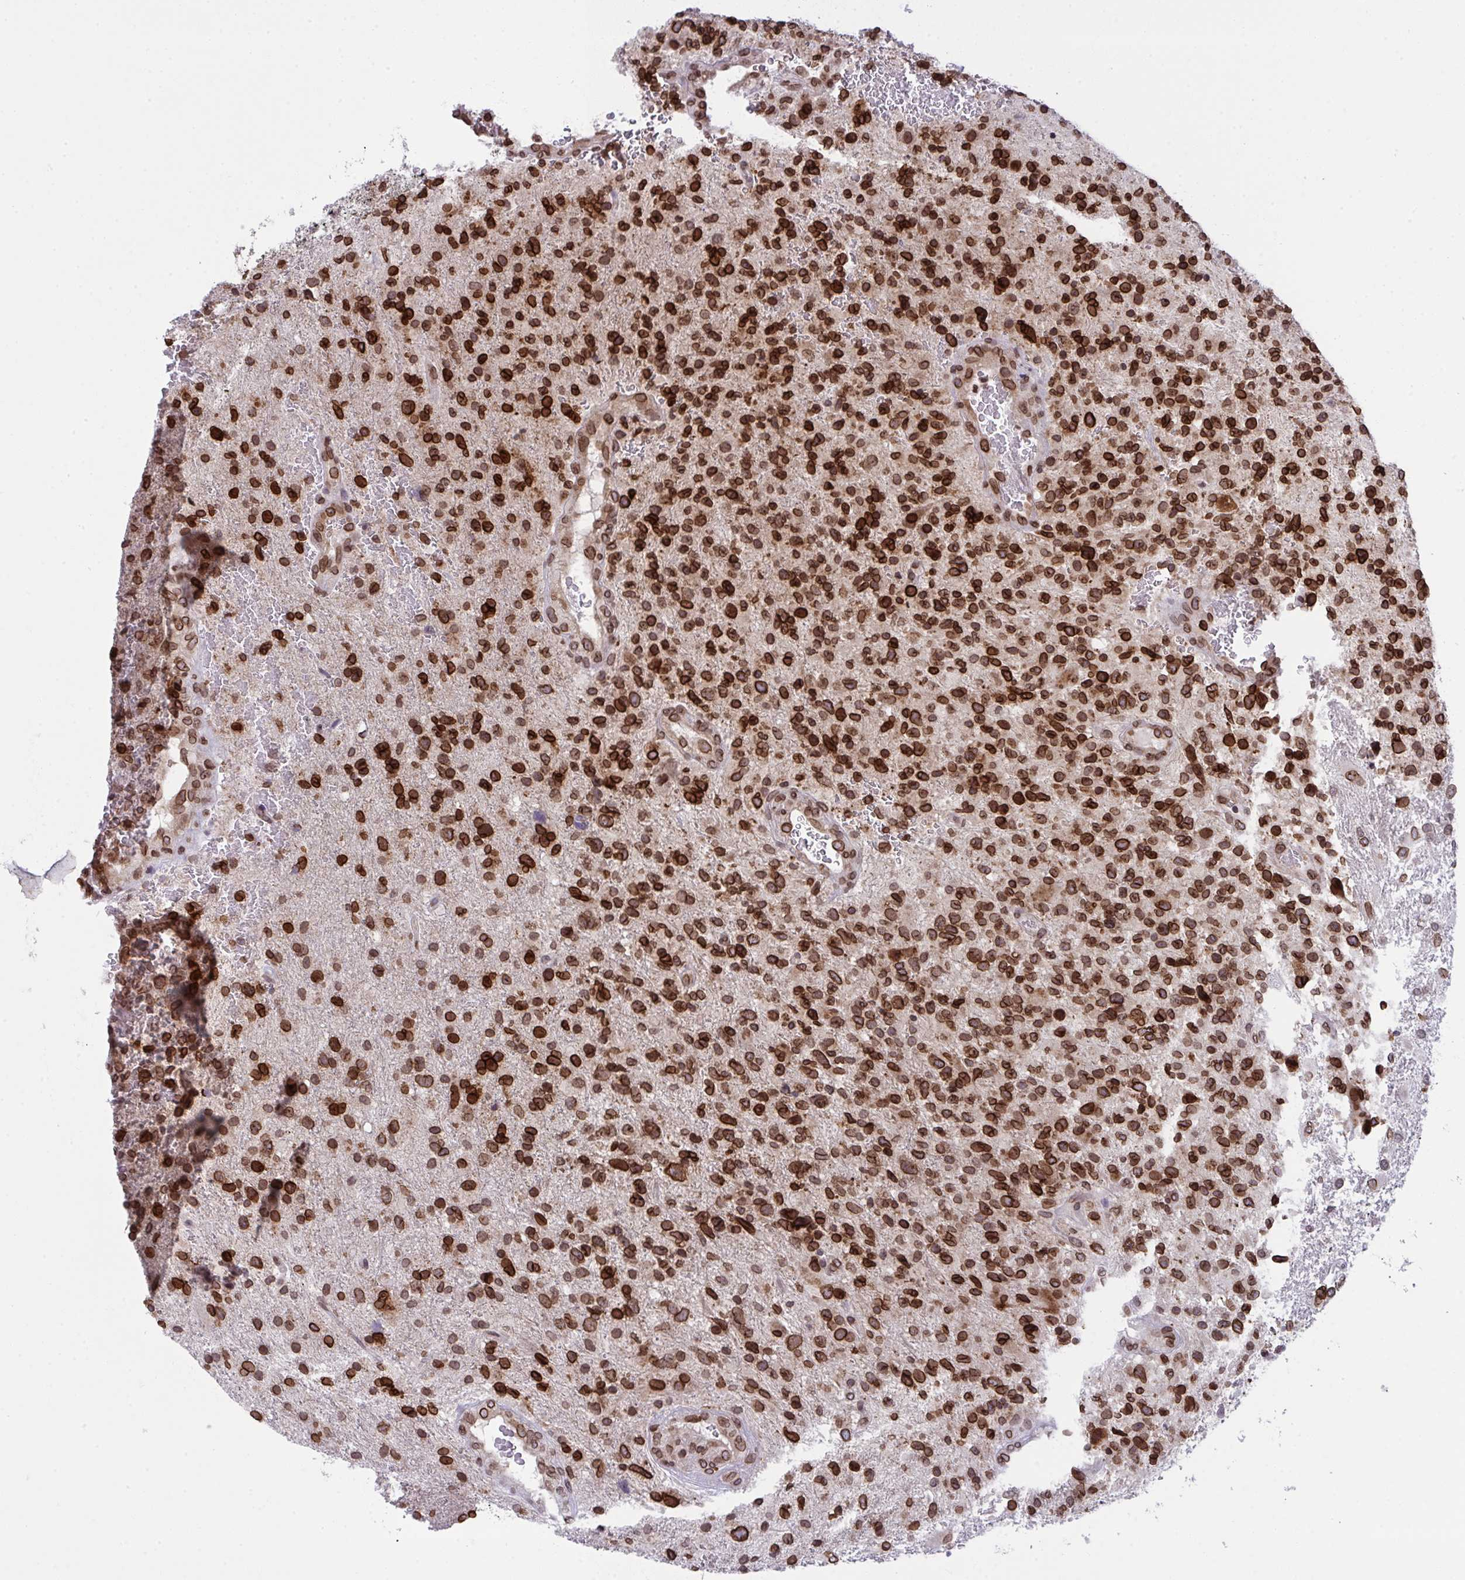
{"staining": {"intensity": "strong", "quantity": ">75%", "location": "cytoplasmic/membranous,nuclear"}, "tissue": "glioma", "cell_type": "Tumor cells", "image_type": "cancer", "snomed": [{"axis": "morphology", "description": "Glioma, malignant, High grade"}, {"axis": "topography", "description": "Brain"}], "caption": "Immunohistochemistry (IHC) of human glioma displays high levels of strong cytoplasmic/membranous and nuclear positivity in approximately >75% of tumor cells.", "gene": "RANBP2", "patient": {"sex": "male", "age": 53}}